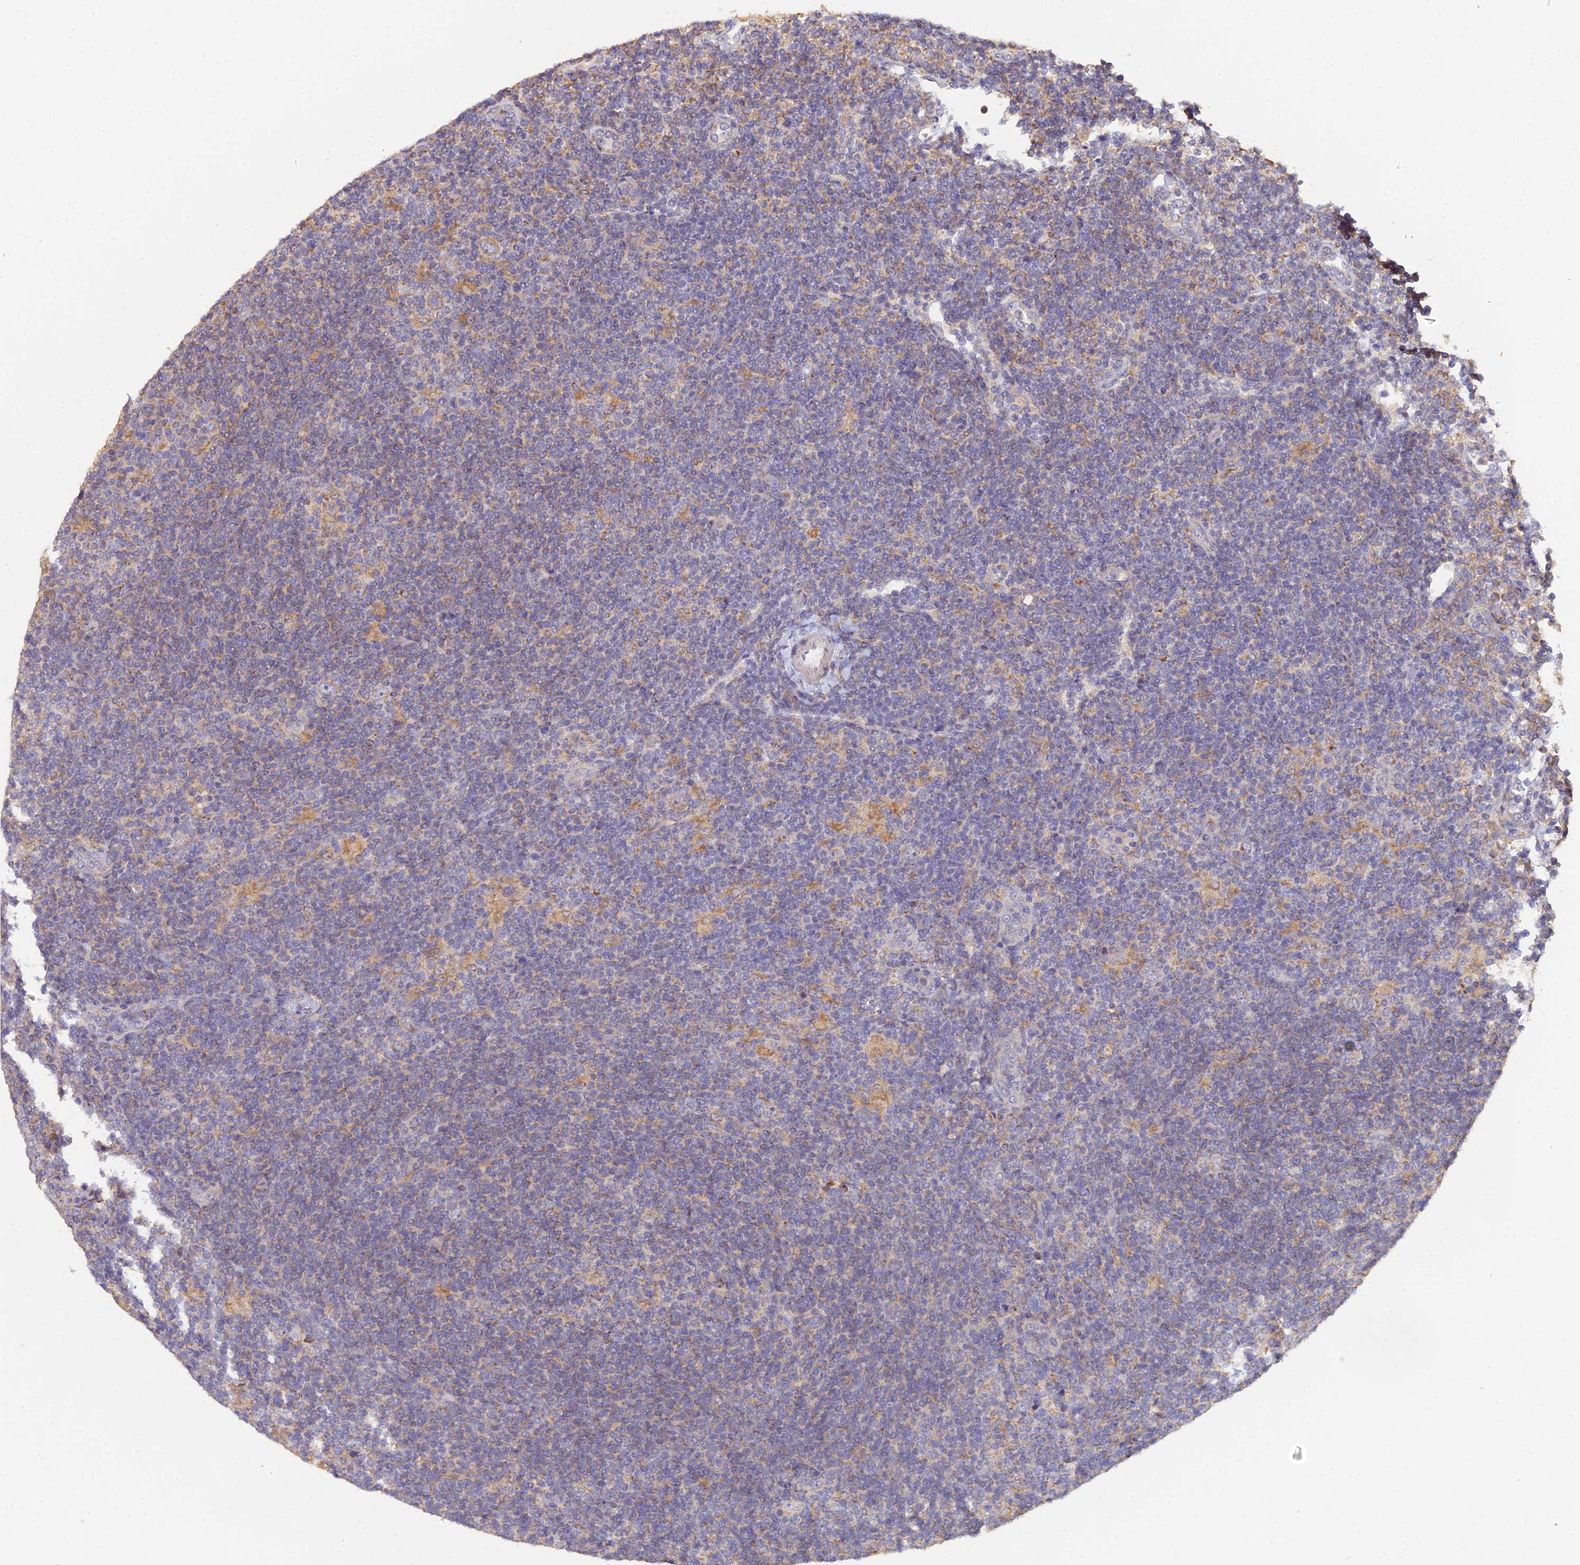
{"staining": {"intensity": "moderate", "quantity": "25%-75%", "location": "cytoplasmic/membranous"}, "tissue": "lymphoma", "cell_type": "Tumor cells", "image_type": "cancer", "snomed": [{"axis": "morphology", "description": "Hodgkin's disease, NOS"}, {"axis": "topography", "description": "Lymph node"}], "caption": "Immunohistochemical staining of lymphoma demonstrates medium levels of moderate cytoplasmic/membranous protein positivity in about 25%-75% of tumor cells. The protein of interest is shown in brown color, while the nuclei are stained blue.", "gene": "ARL8B", "patient": {"sex": "female", "age": 57}}